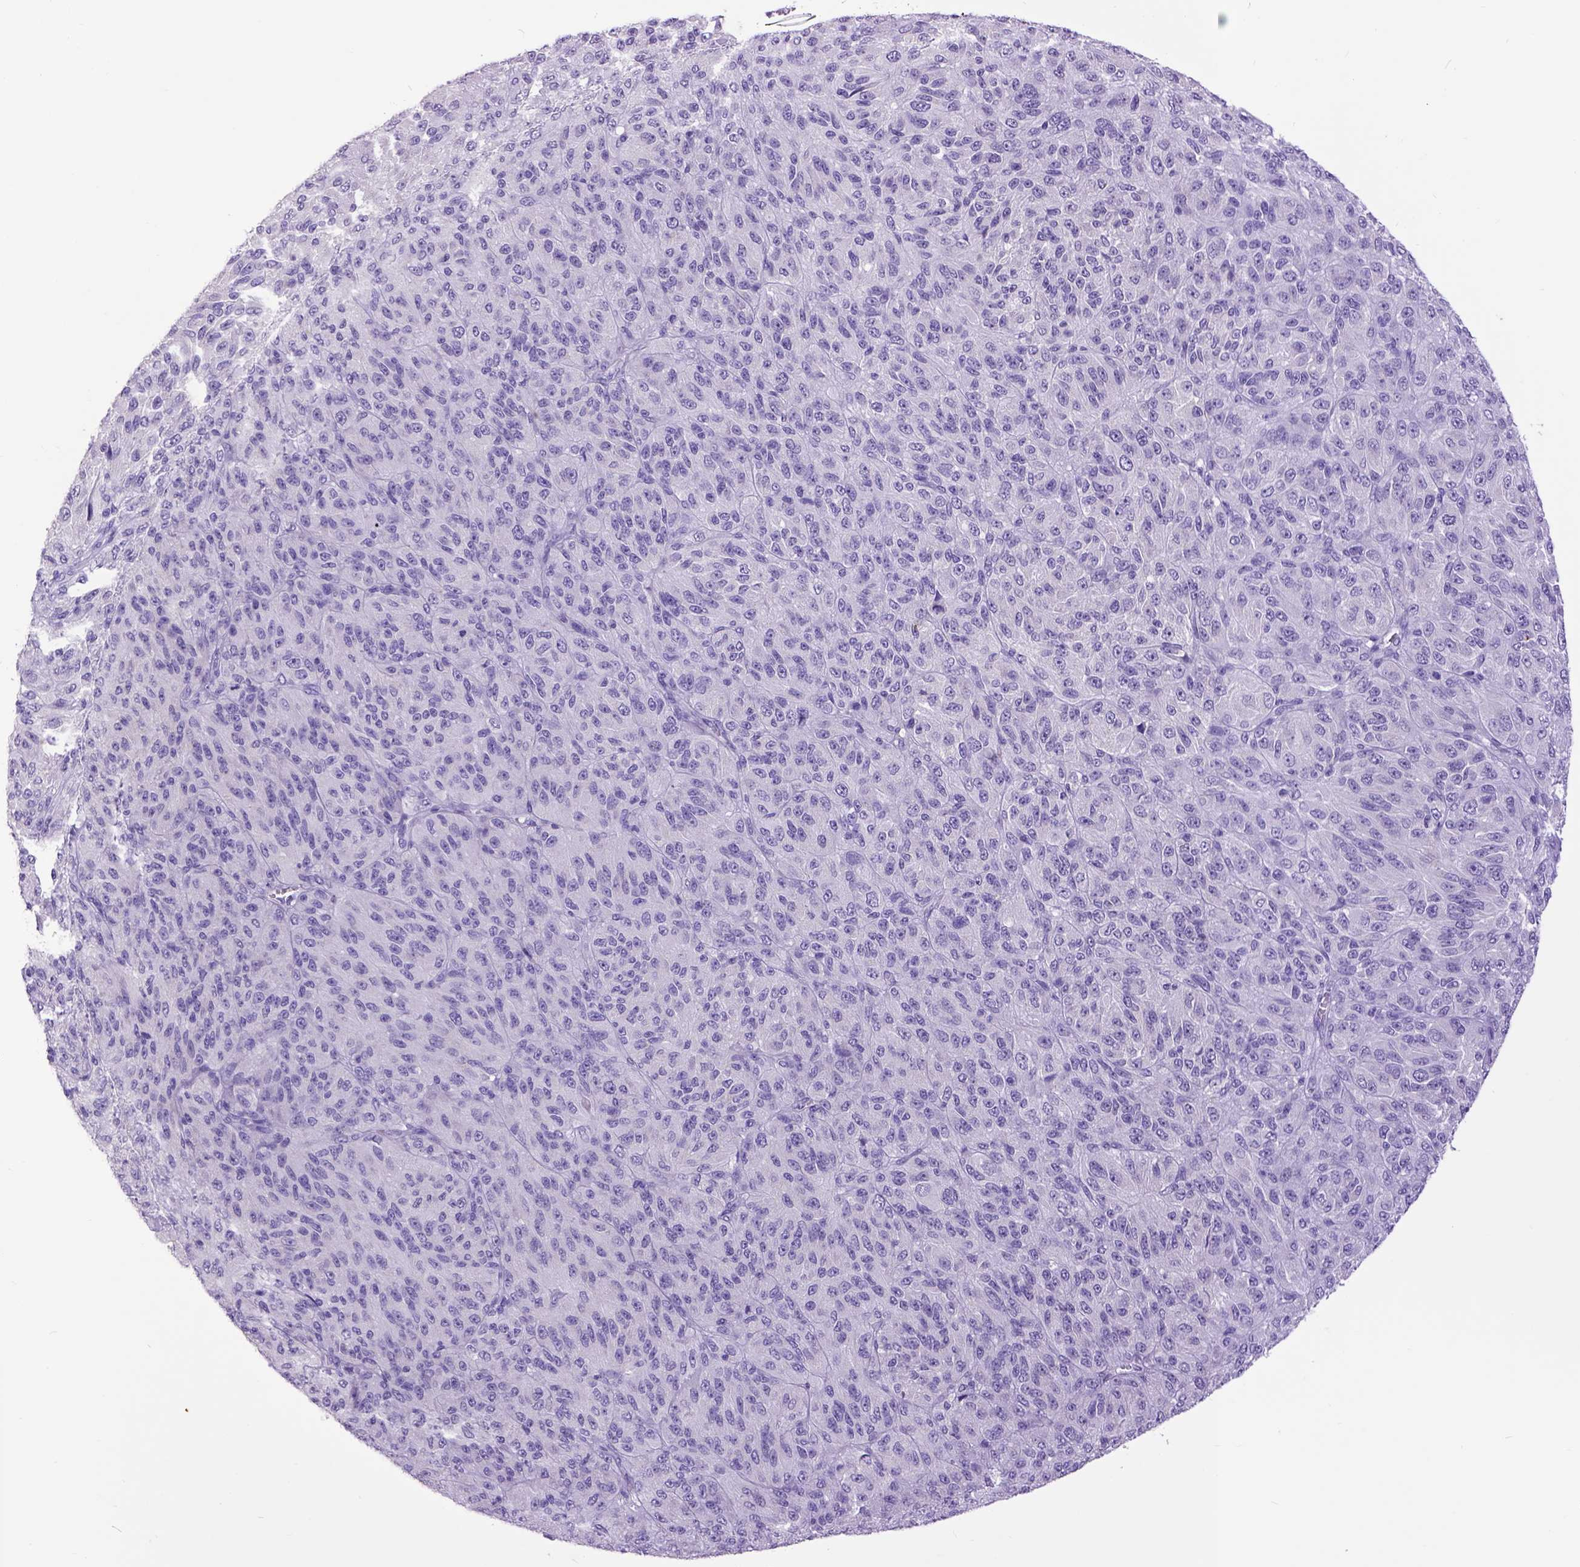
{"staining": {"intensity": "negative", "quantity": "none", "location": "none"}, "tissue": "melanoma", "cell_type": "Tumor cells", "image_type": "cancer", "snomed": [{"axis": "morphology", "description": "Malignant melanoma, Metastatic site"}, {"axis": "topography", "description": "Brain"}], "caption": "Tumor cells are negative for protein expression in human malignant melanoma (metastatic site). Nuclei are stained in blue.", "gene": "RAB25", "patient": {"sex": "female", "age": 56}}